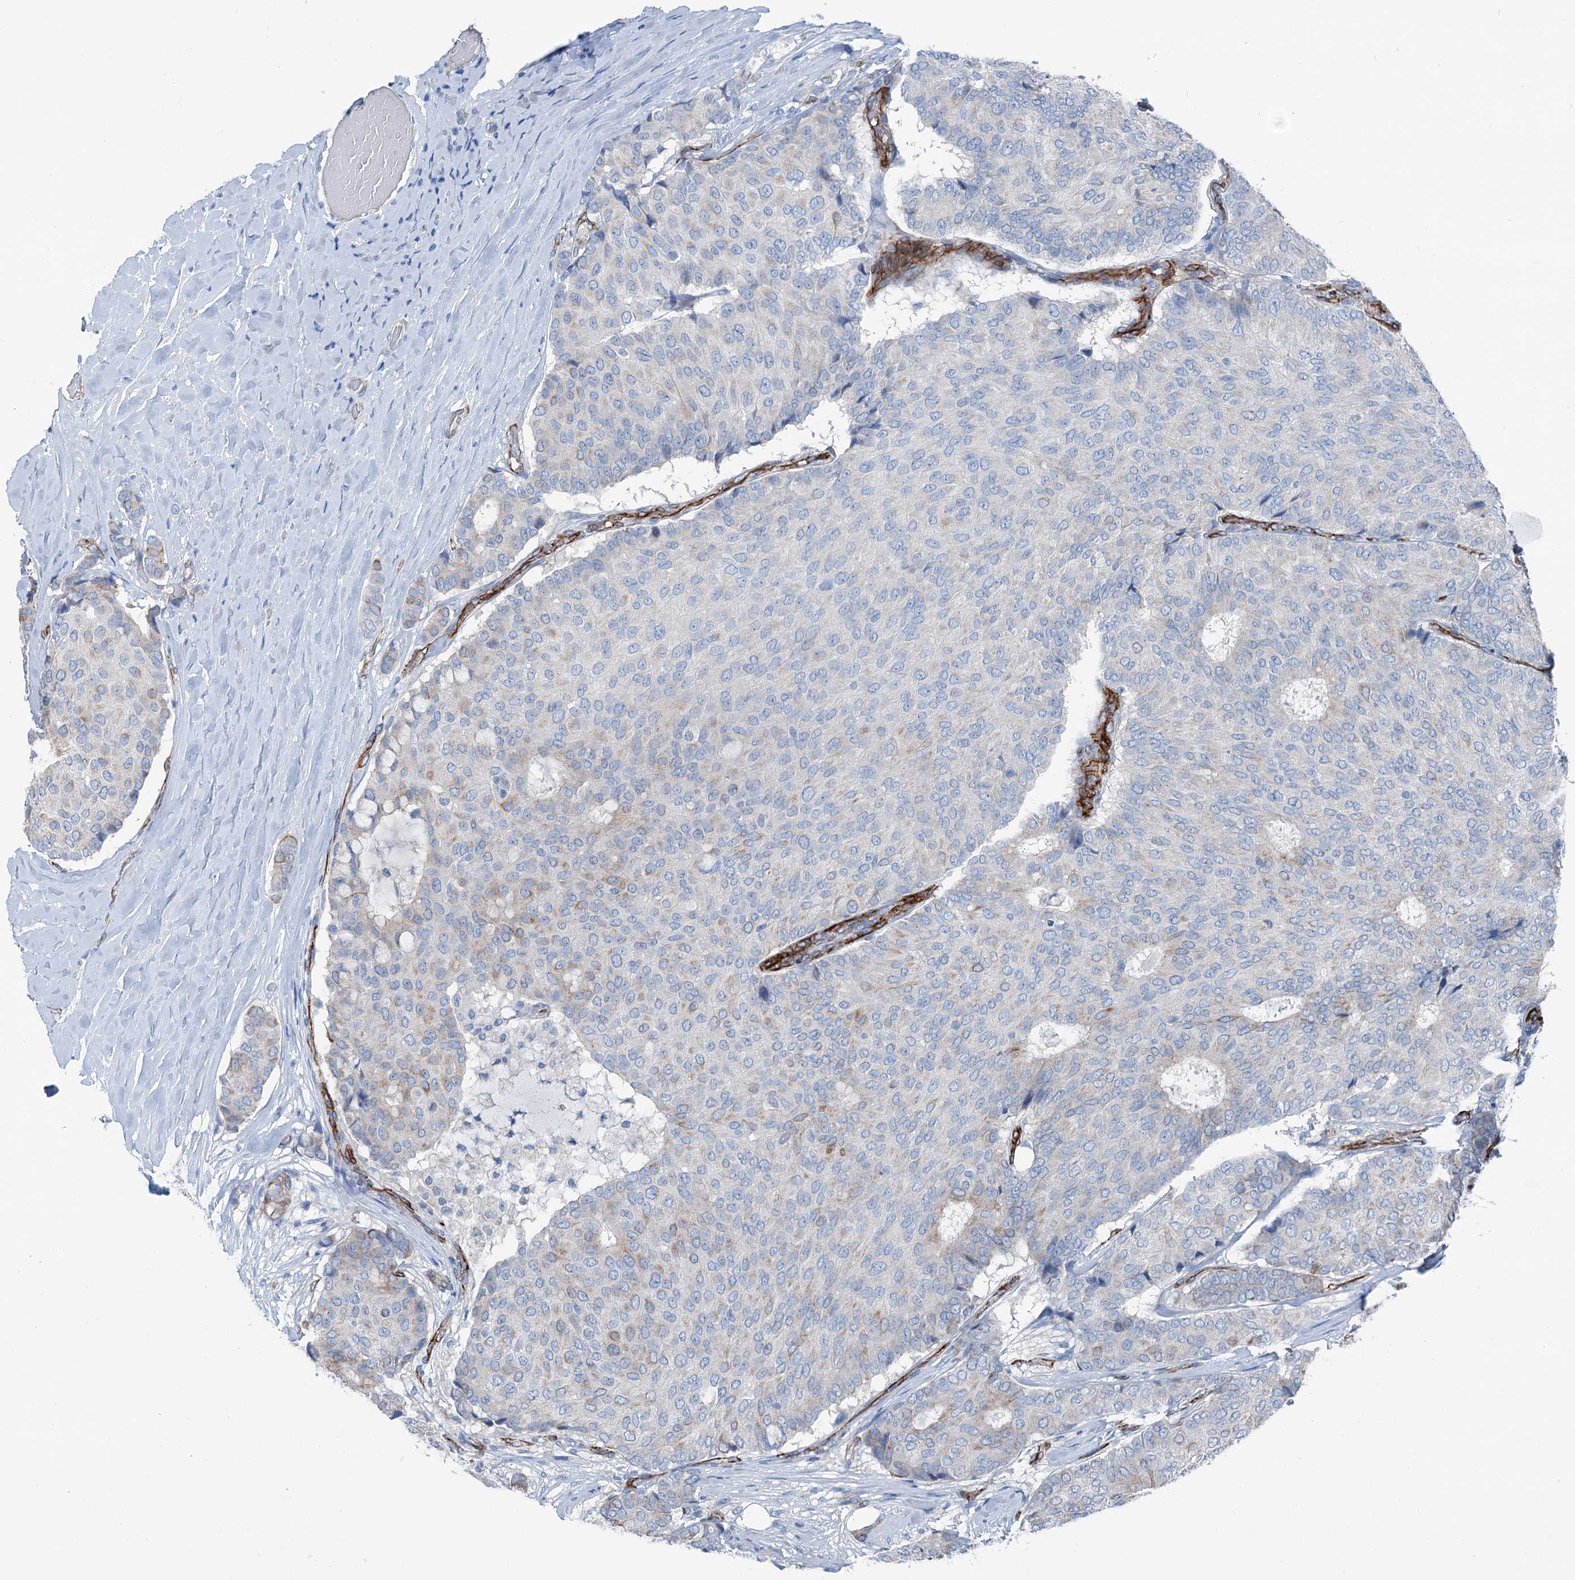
{"staining": {"intensity": "weak", "quantity": "<25%", "location": "cytoplasmic/membranous"}, "tissue": "breast cancer", "cell_type": "Tumor cells", "image_type": "cancer", "snomed": [{"axis": "morphology", "description": "Duct carcinoma"}, {"axis": "topography", "description": "Breast"}], "caption": "Protein analysis of infiltrating ductal carcinoma (breast) exhibits no significant positivity in tumor cells. (Brightfield microscopy of DAB immunohistochemistry (IHC) at high magnification).", "gene": "CALCOCO1", "patient": {"sex": "female", "age": 75}}